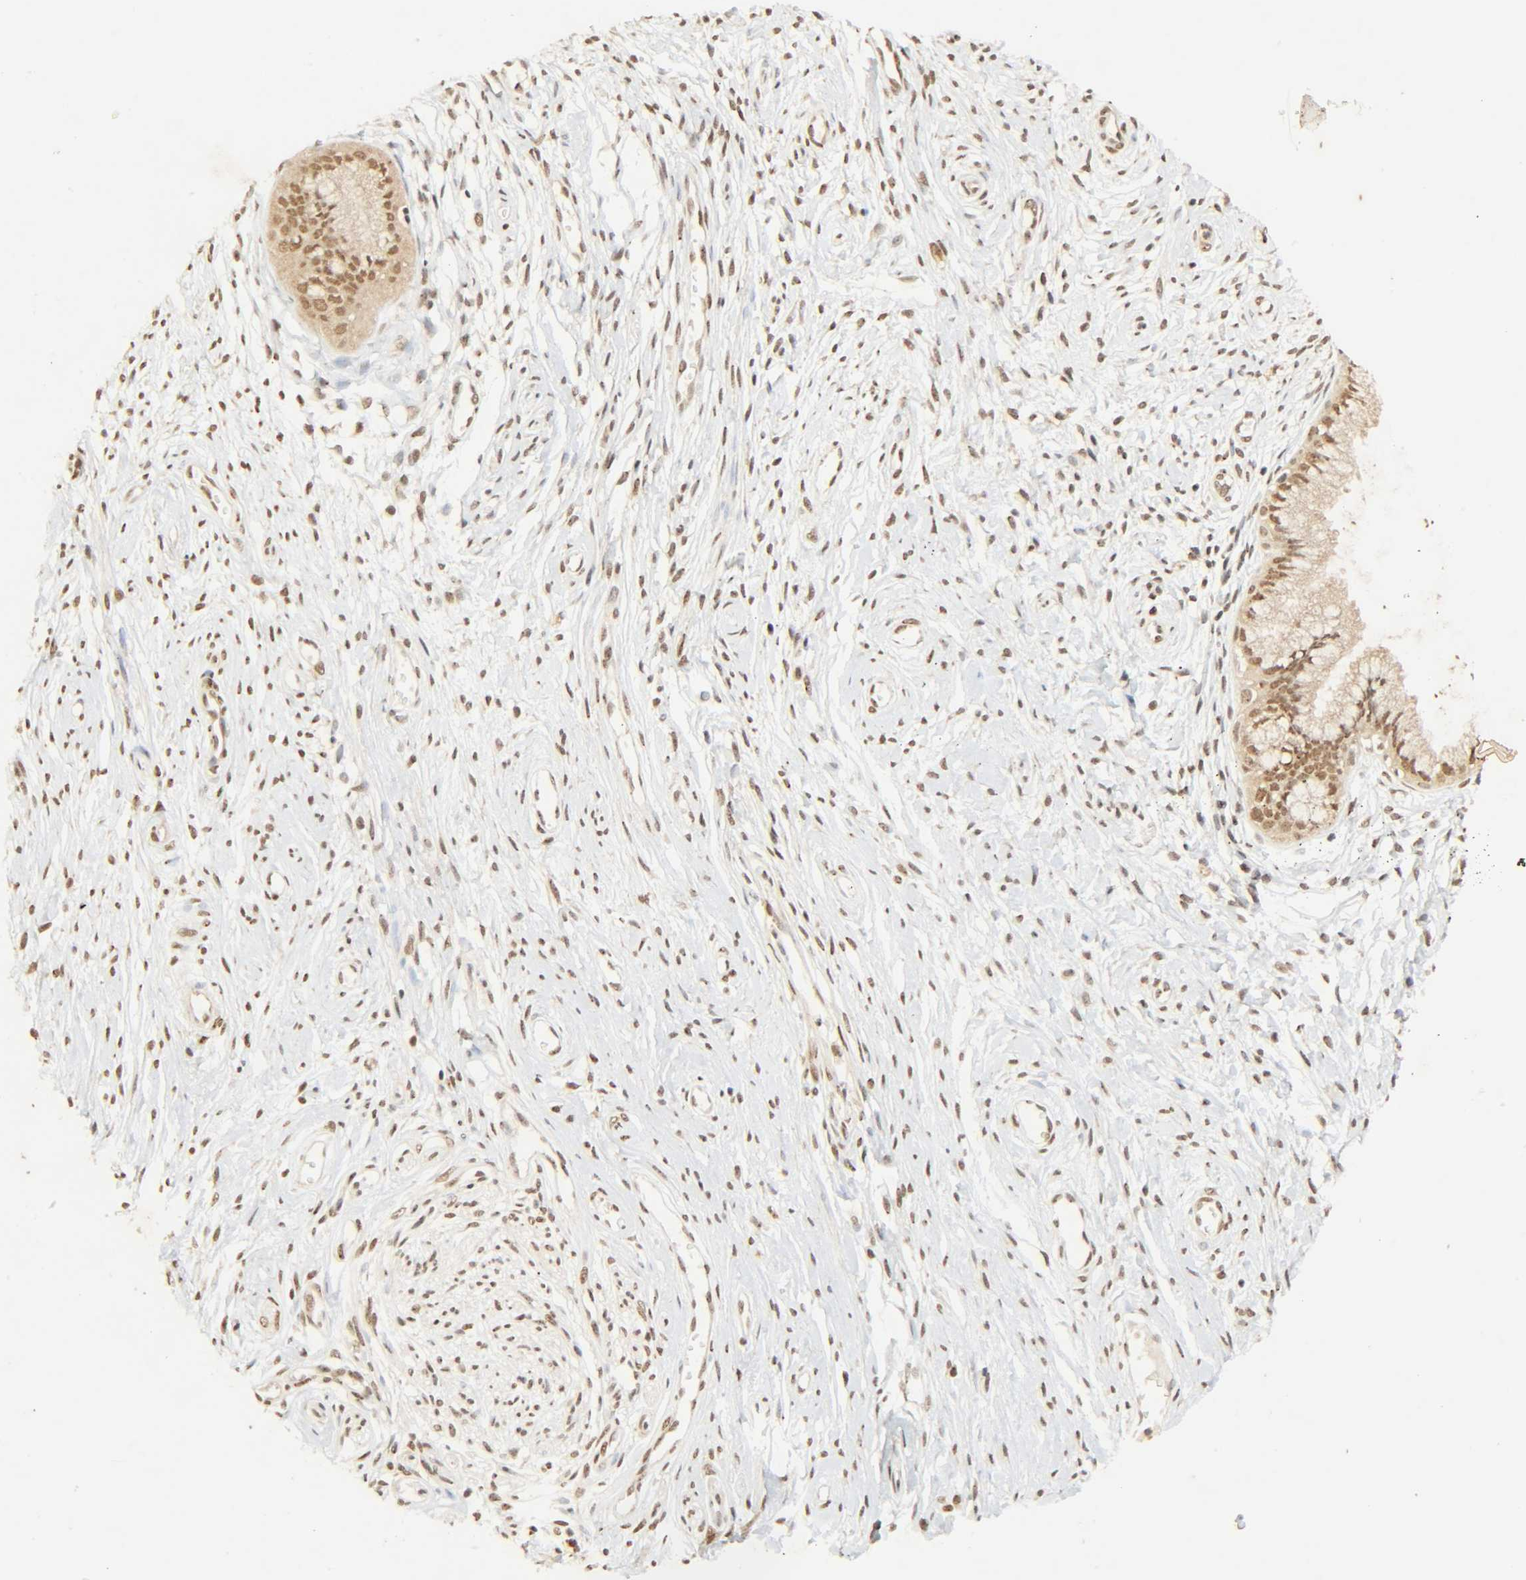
{"staining": {"intensity": "moderate", "quantity": ">75%", "location": "nuclear"}, "tissue": "cervix", "cell_type": "Glandular cells", "image_type": "normal", "snomed": [{"axis": "morphology", "description": "Normal tissue, NOS"}, {"axis": "topography", "description": "Cervix"}], "caption": "This micrograph exhibits immunohistochemistry staining of normal human cervix, with medium moderate nuclear positivity in about >75% of glandular cells.", "gene": "UBC", "patient": {"sex": "female", "age": 39}}